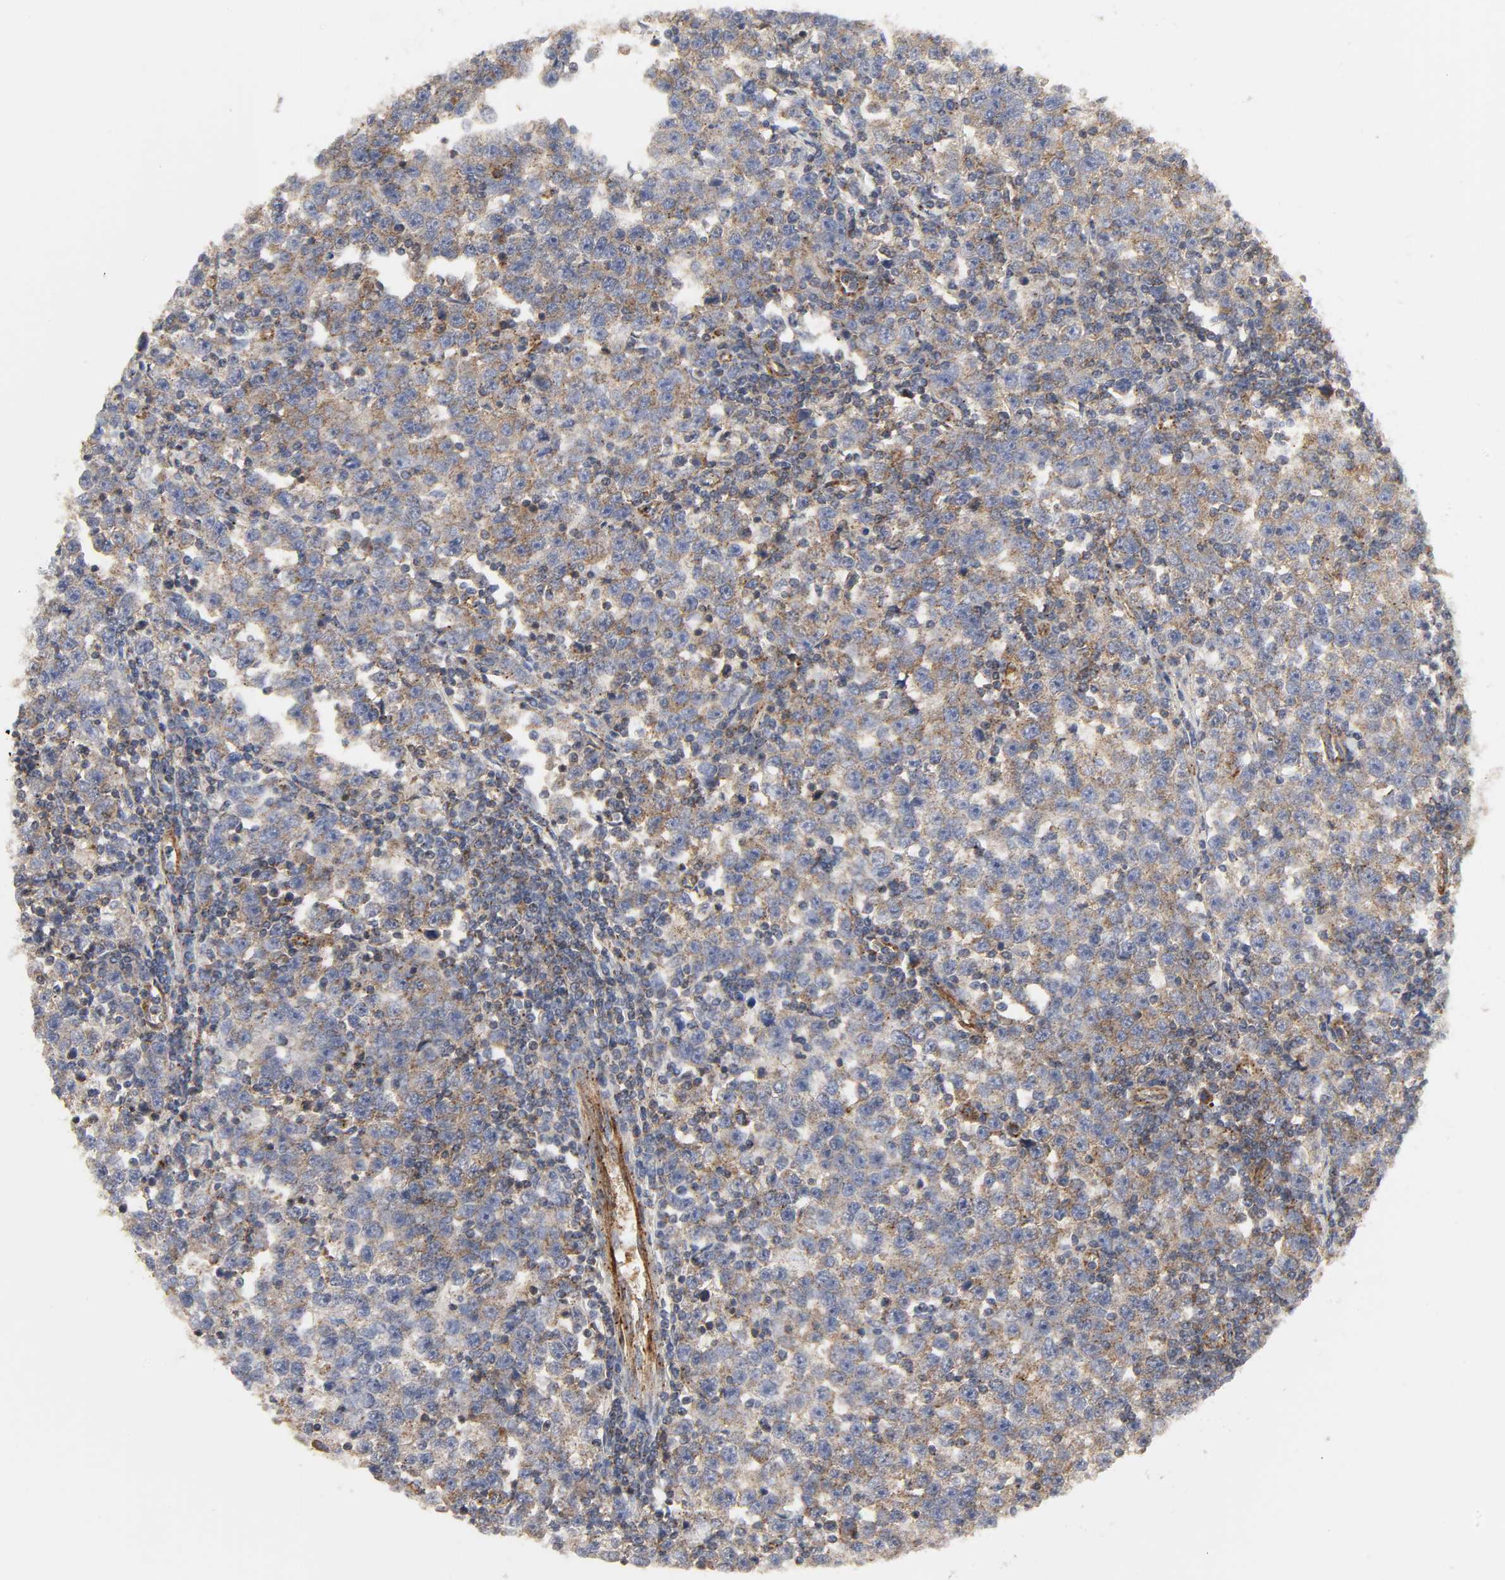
{"staining": {"intensity": "moderate", "quantity": ">75%", "location": "cytoplasmic/membranous"}, "tissue": "testis cancer", "cell_type": "Tumor cells", "image_type": "cancer", "snomed": [{"axis": "morphology", "description": "Seminoma, NOS"}, {"axis": "topography", "description": "Testis"}], "caption": "Protein expression by immunohistochemistry (IHC) demonstrates moderate cytoplasmic/membranous expression in about >75% of tumor cells in testis cancer (seminoma).", "gene": "SH3GLB1", "patient": {"sex": "male", "age": 43}}